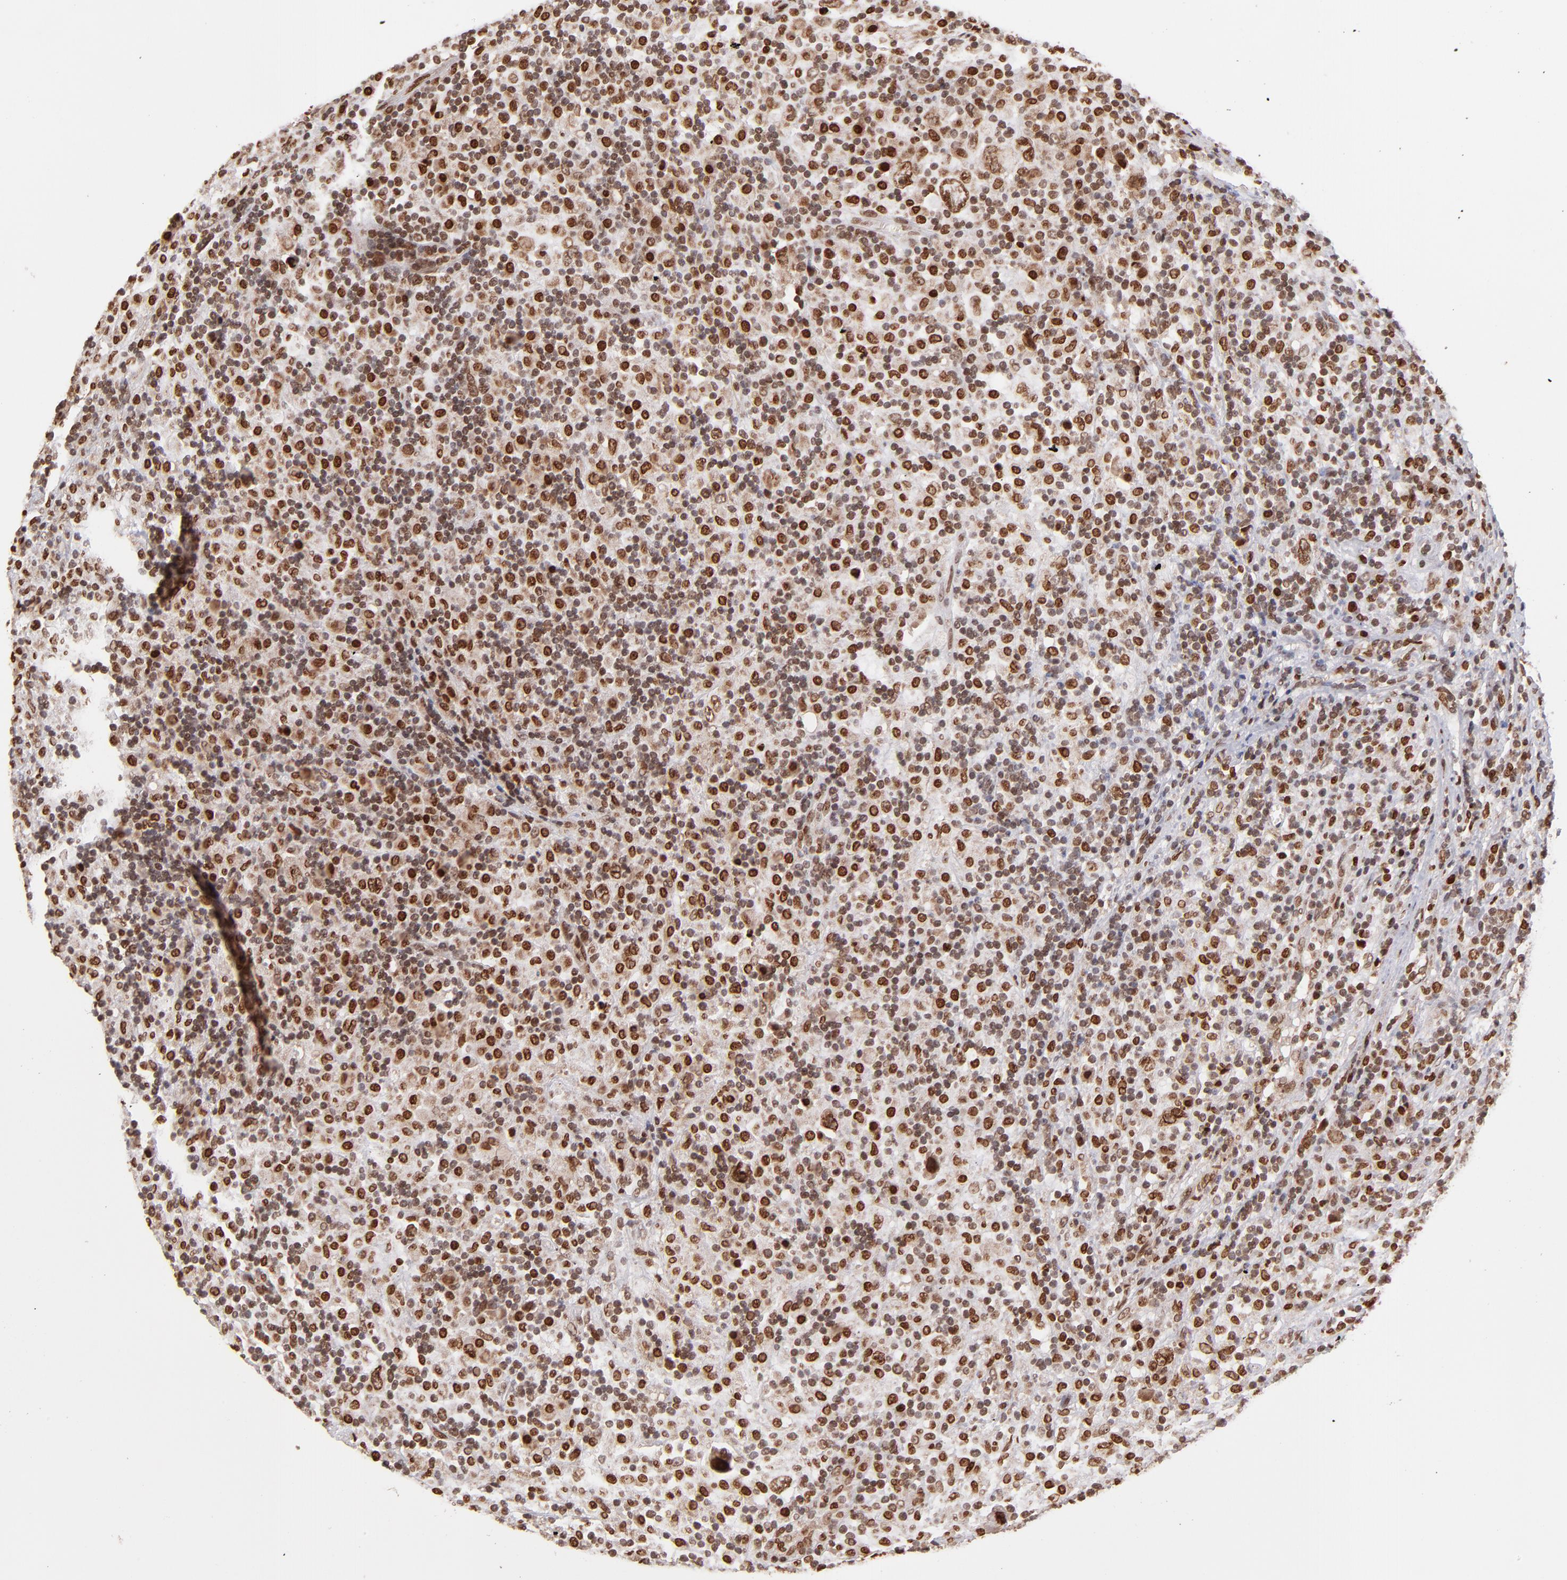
{"staining": {"intensity": "moderate", "quantity": ">75%", "location": "cytoplasmic/membranous,nuclear"}, "tissue": "lymphoma", "cell_type": "Tumor cells", "image_type": "cancer", "snomed": [{"axis": "morphology", "description": "Hodgkin's disease, NOS"}, {"axis": "topography", "description": "Lymph node"}], "caption": "Human lymphoma stained for a protein (brown) shows moderate cytoplasmic/membranous and nuclear positive staining in about >75% of tumor cells.", "gene": "TOP1MT", "patient": {"sex": "male", "age": 46}}